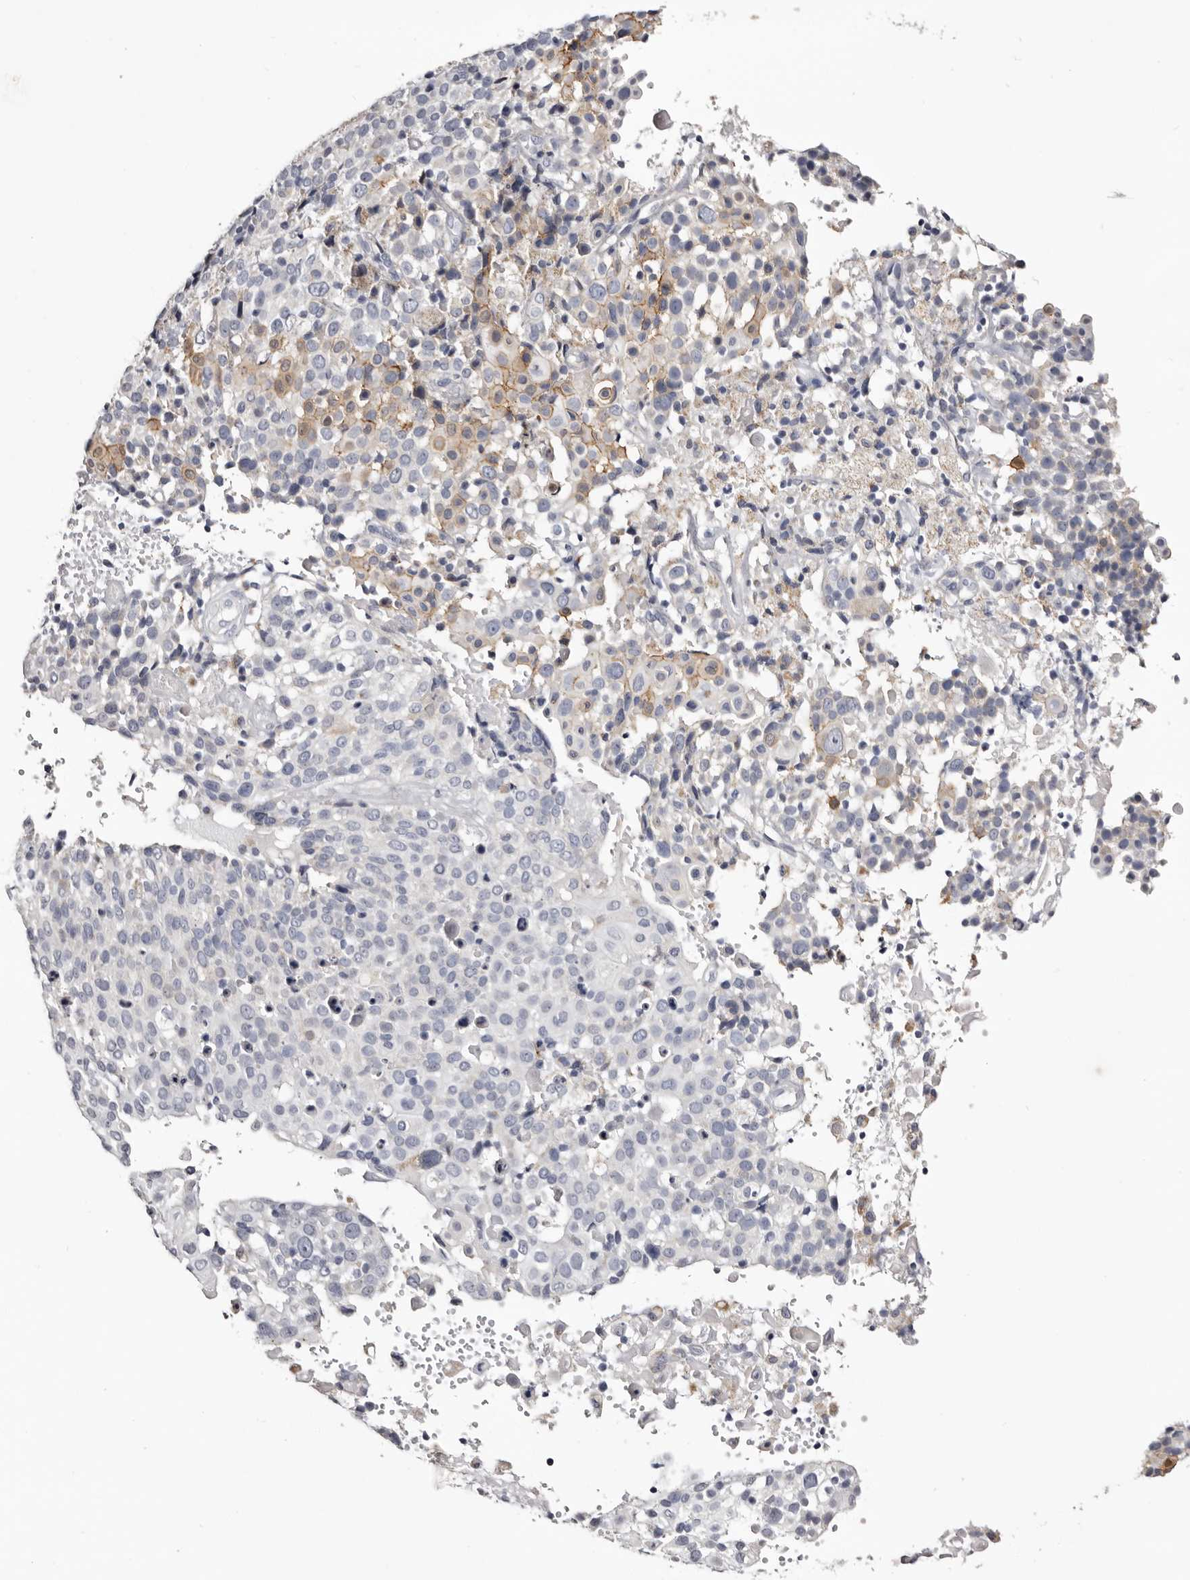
{"staining": {"intensity": "moderate", "quantity": "<25%", "location": "cytoplasmic/membranous"}, "tissue": "cervical cancer", "cell_type": "Tumor cells", "image_type": "cancer", "snomed": [{"axis": "morphology", "description": "Squamous cell carcinoma, NOS"}, {"axis": "topography", "description": "Cervix"}], "caption": "The micrograph displays a brown stain indicating the presence of a protein in the cytoplasmic/membranous of tumor cells in squamous cell carcinoma (cervical).", "gene": "CASQ1", "patient": {"sex": "female", "age": 74}}